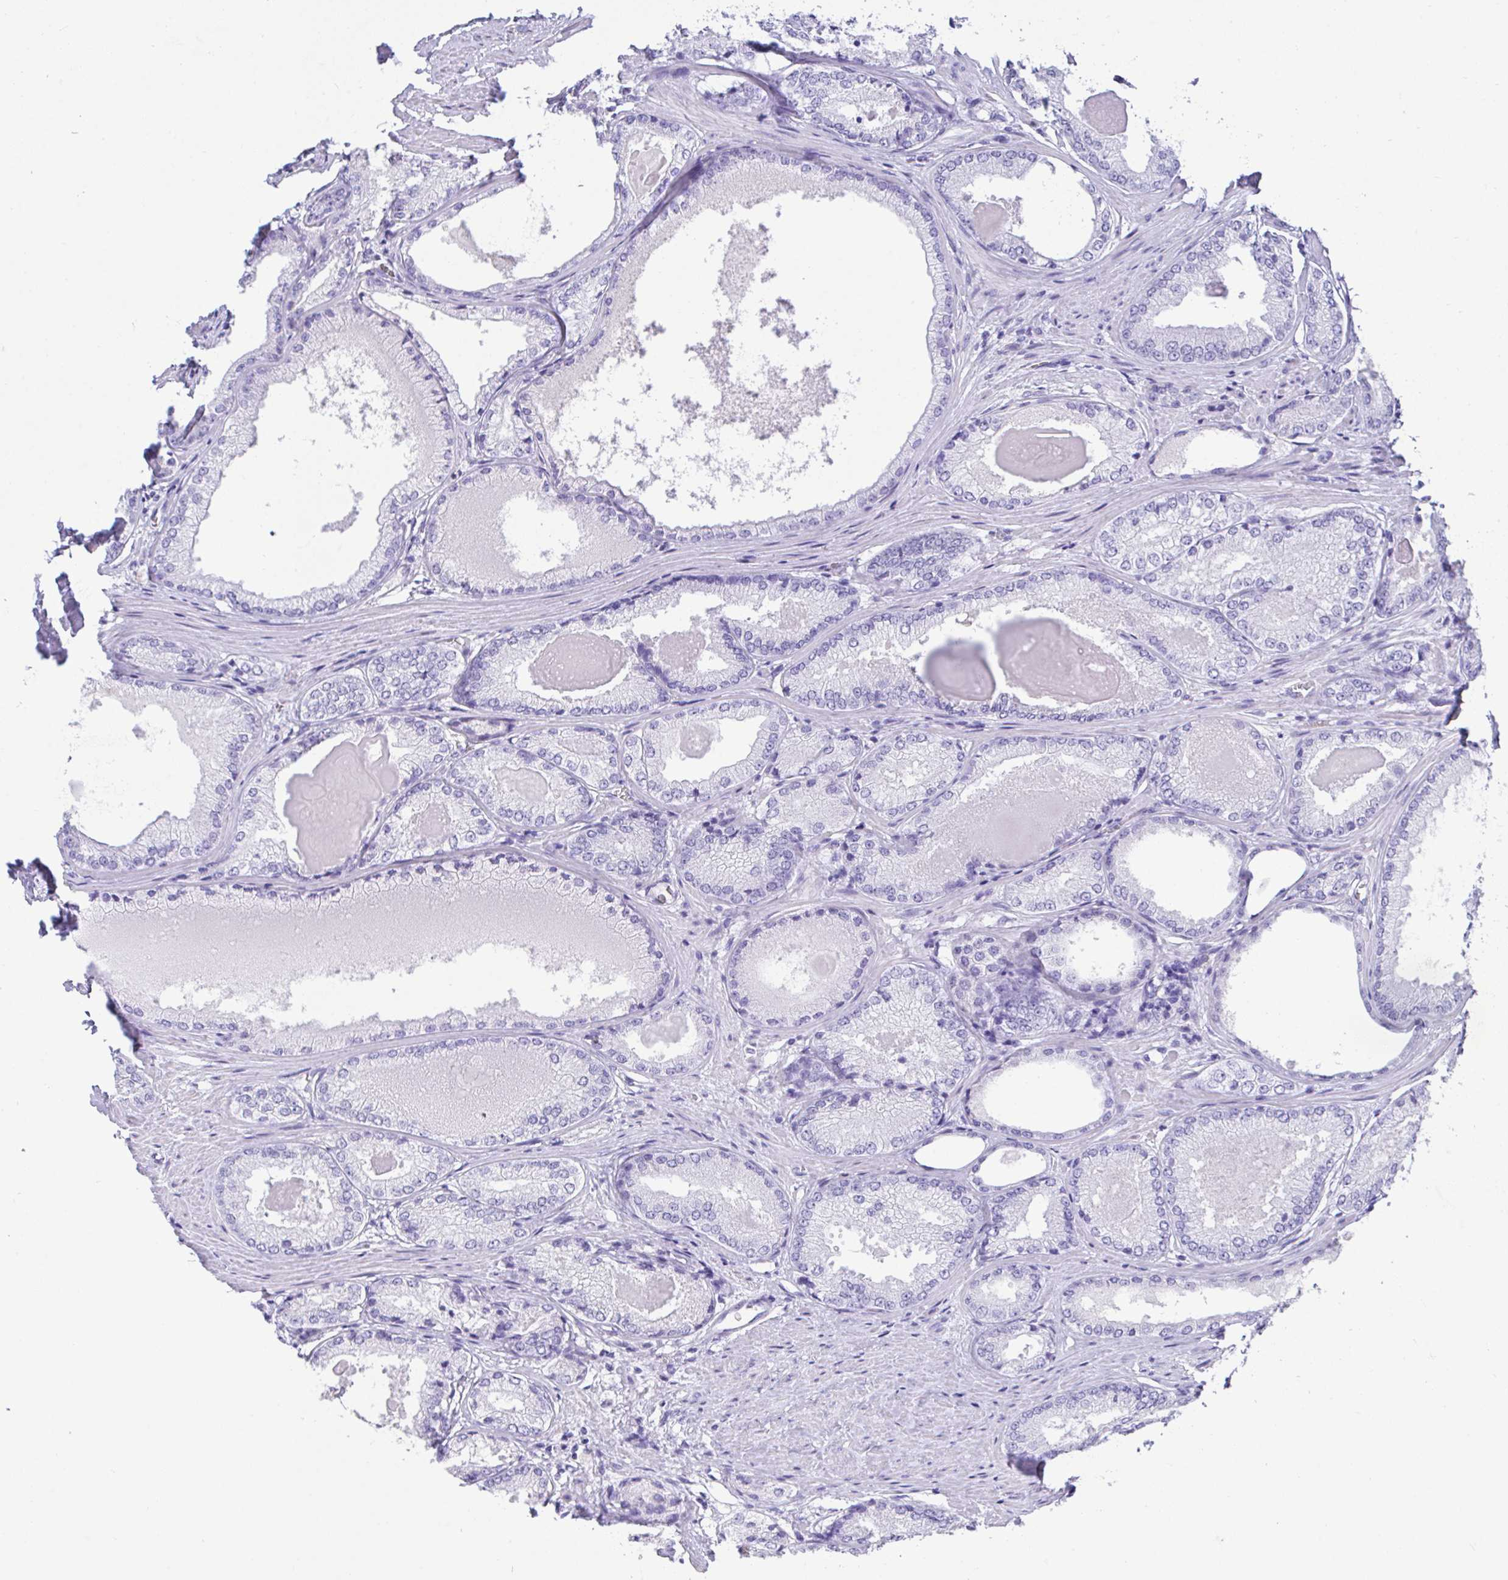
{"staining": {"intensity": "negative", "quantity": "none", "location": "none"}, "tissue": "prostate cancer", "cell_type": "Tumor cells", "image_type": "cancer", "snomed": [{"axis": "morphology", "description": "Adenocarcinoma, NOS"}, {"axis": "morphology", "description": "Adenocarcinoma, Low grade"}, {"axis": "topography", "description": "Prostate"}], "caption": "IHC histopathology image of neoplastic tissue: human prostate adenocarcinoma stained with DAB (3,3'-diaminobenzidine) demonstrates no significant protein staining in tumor cells. The staining is performed using DAB (3,3'-diaminobenzidine) brown chromogen with nuclei counter-stained in using hematoxylin.", "gene": "AKR1D1", "patient": {"sex": "male", "age": 68}}